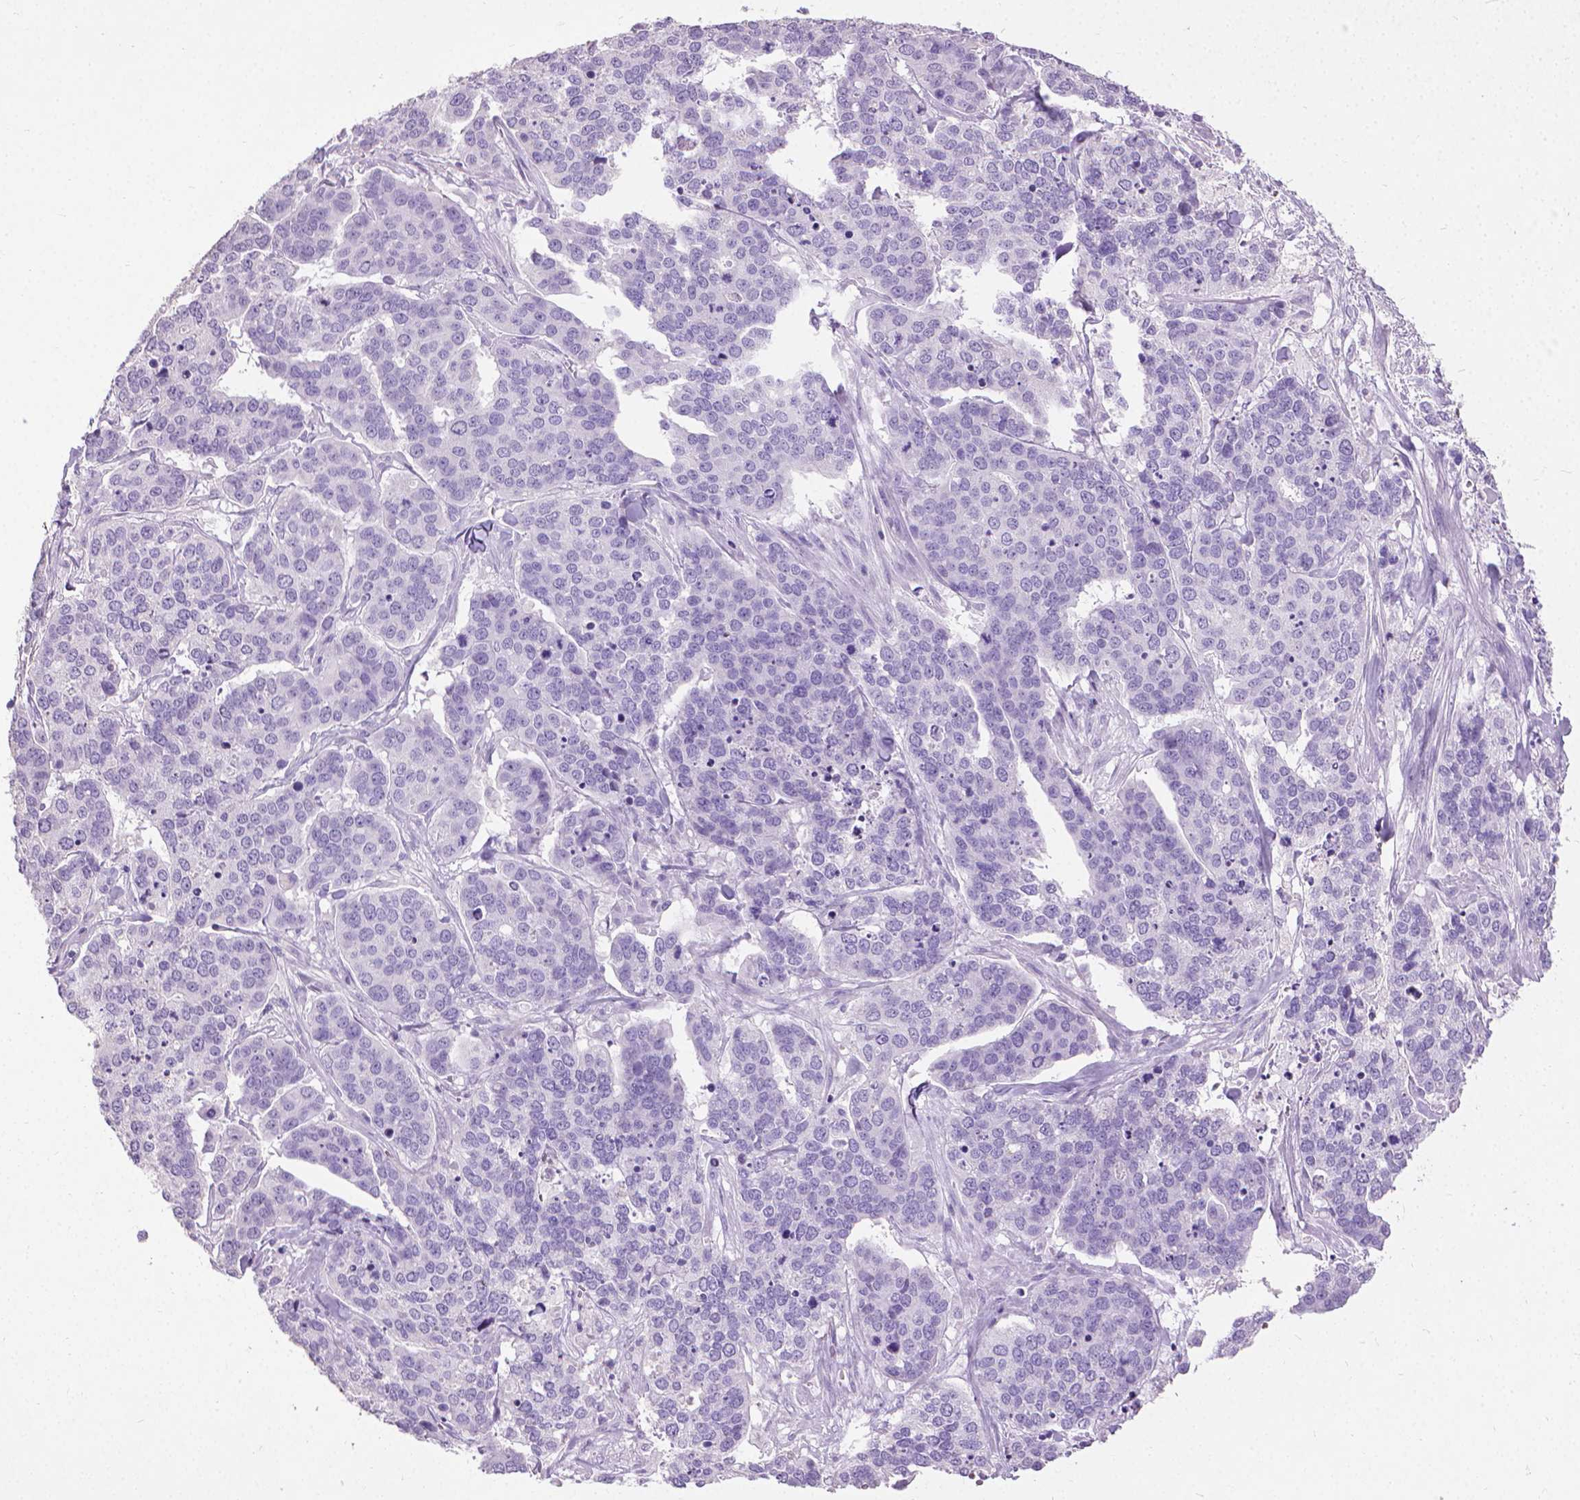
{"staining": {"intensity": "negative", "quantity": "none", "location": "none"}, "tissue": "ovarian cancer", "cell_type": "Tumor cells", "image_type": "cancer", "snomed": [{"axis": "morphology", "description": "Carcinoma, endometroid"}, {"axis": "topography", "description": "Ovary"}], "caption": "This is a histopathology image of immunohistochemistry staining of ovarian endometroid carcinoma, which shows no expression in tumor cells.", "gene": "KRT5", "patient": {"sex": "female", "age": 65}}